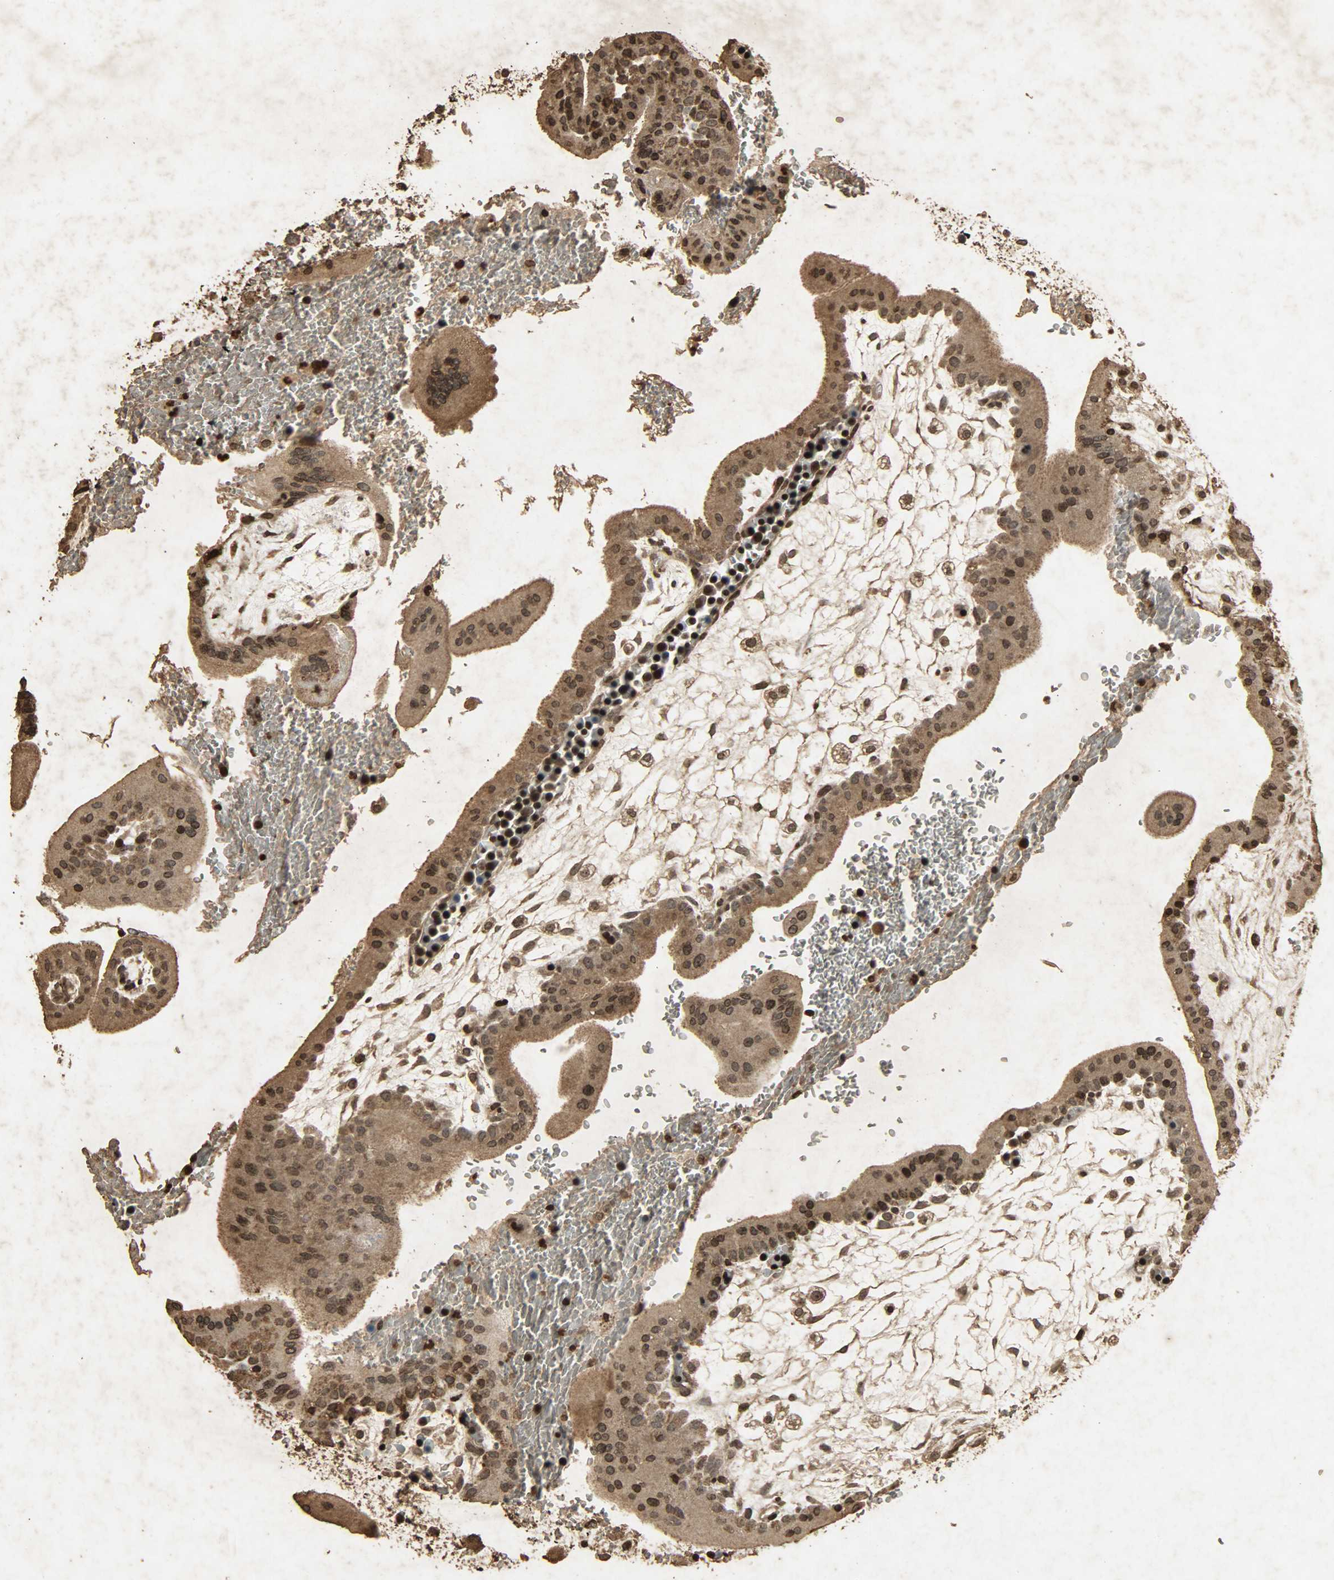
{"staining": {"intensity": "strong", "quantity": ">75%", "location": "cytoplasmic/membranous,nuclear"}, "tissue": "placenta", "cell_type": "Decidual cells", "image_type": "normal", "snomed": [{"axis": "morphology", "description": "Normal tissue, NOS"}, {"axis": "topography", "description": "Placenta"}], "caption": "About >75% of decidual cells in normal placenta reveal strong cytoplasmic/membranous,nuclear protein positivity as visualized by brown immunohistochemical staining.", "gene": "PPP3R1", "patient": {"sex": "female", "age": 35}}